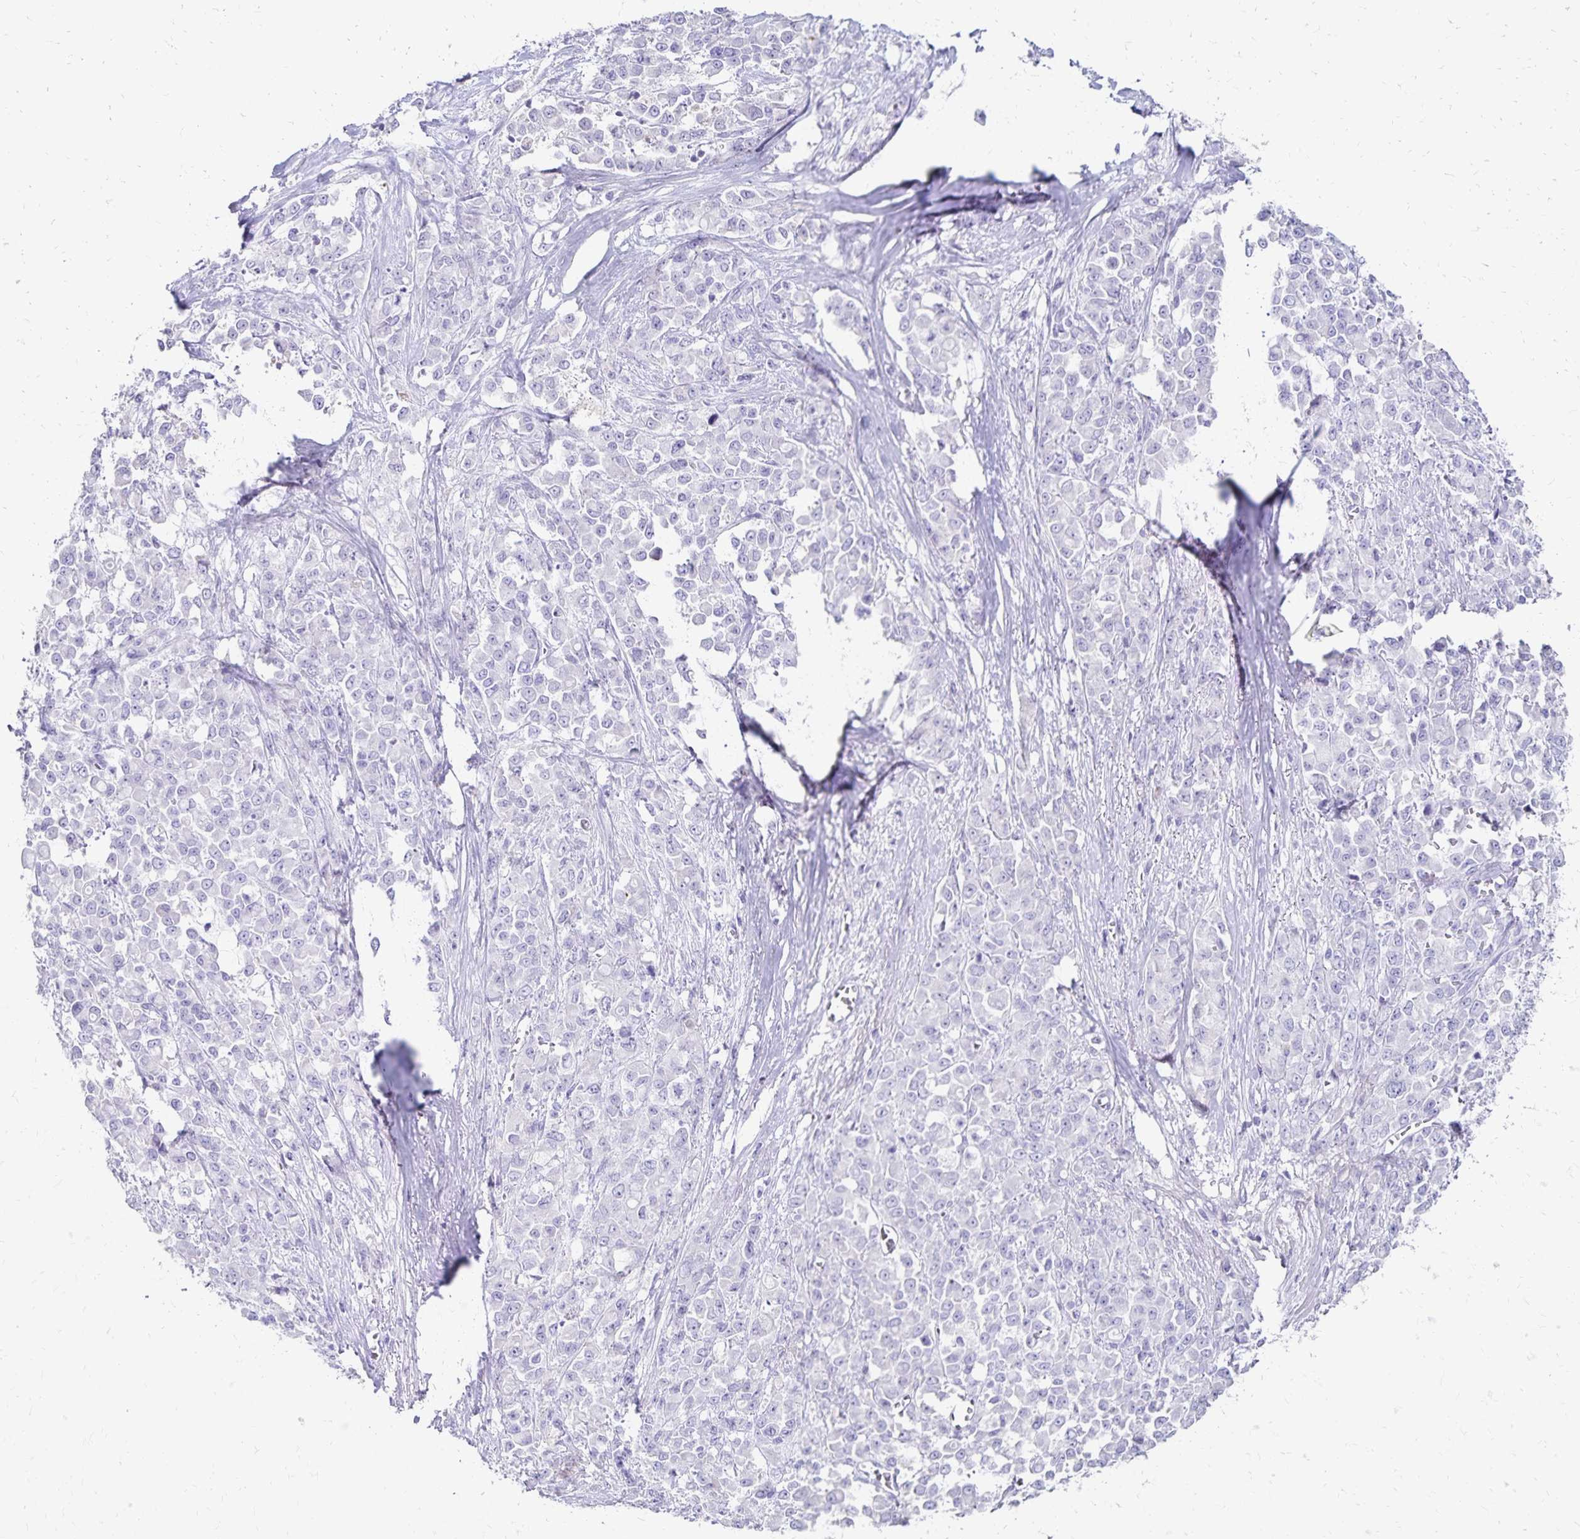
{"staining": {"intensity": "negative", "quantity": "none", "location": "none"}, "tissue": "stomach cancer", "cell_type": "Tumor cells", "image_type": "cancer", "snomed": [{"axis": "morphology", "description": "Adenocarcinoma, NOS"}, {"axis": "topography", "description": "Stomach"}], "caption": "Immunohistochemistry image of neoplastic tissue: stomach adenocarcinoma stained with DAB reveals no significant protein staining in tumor cells.", "gene": "NECAP1", "patient": {"sex": "female", "age": 76}}